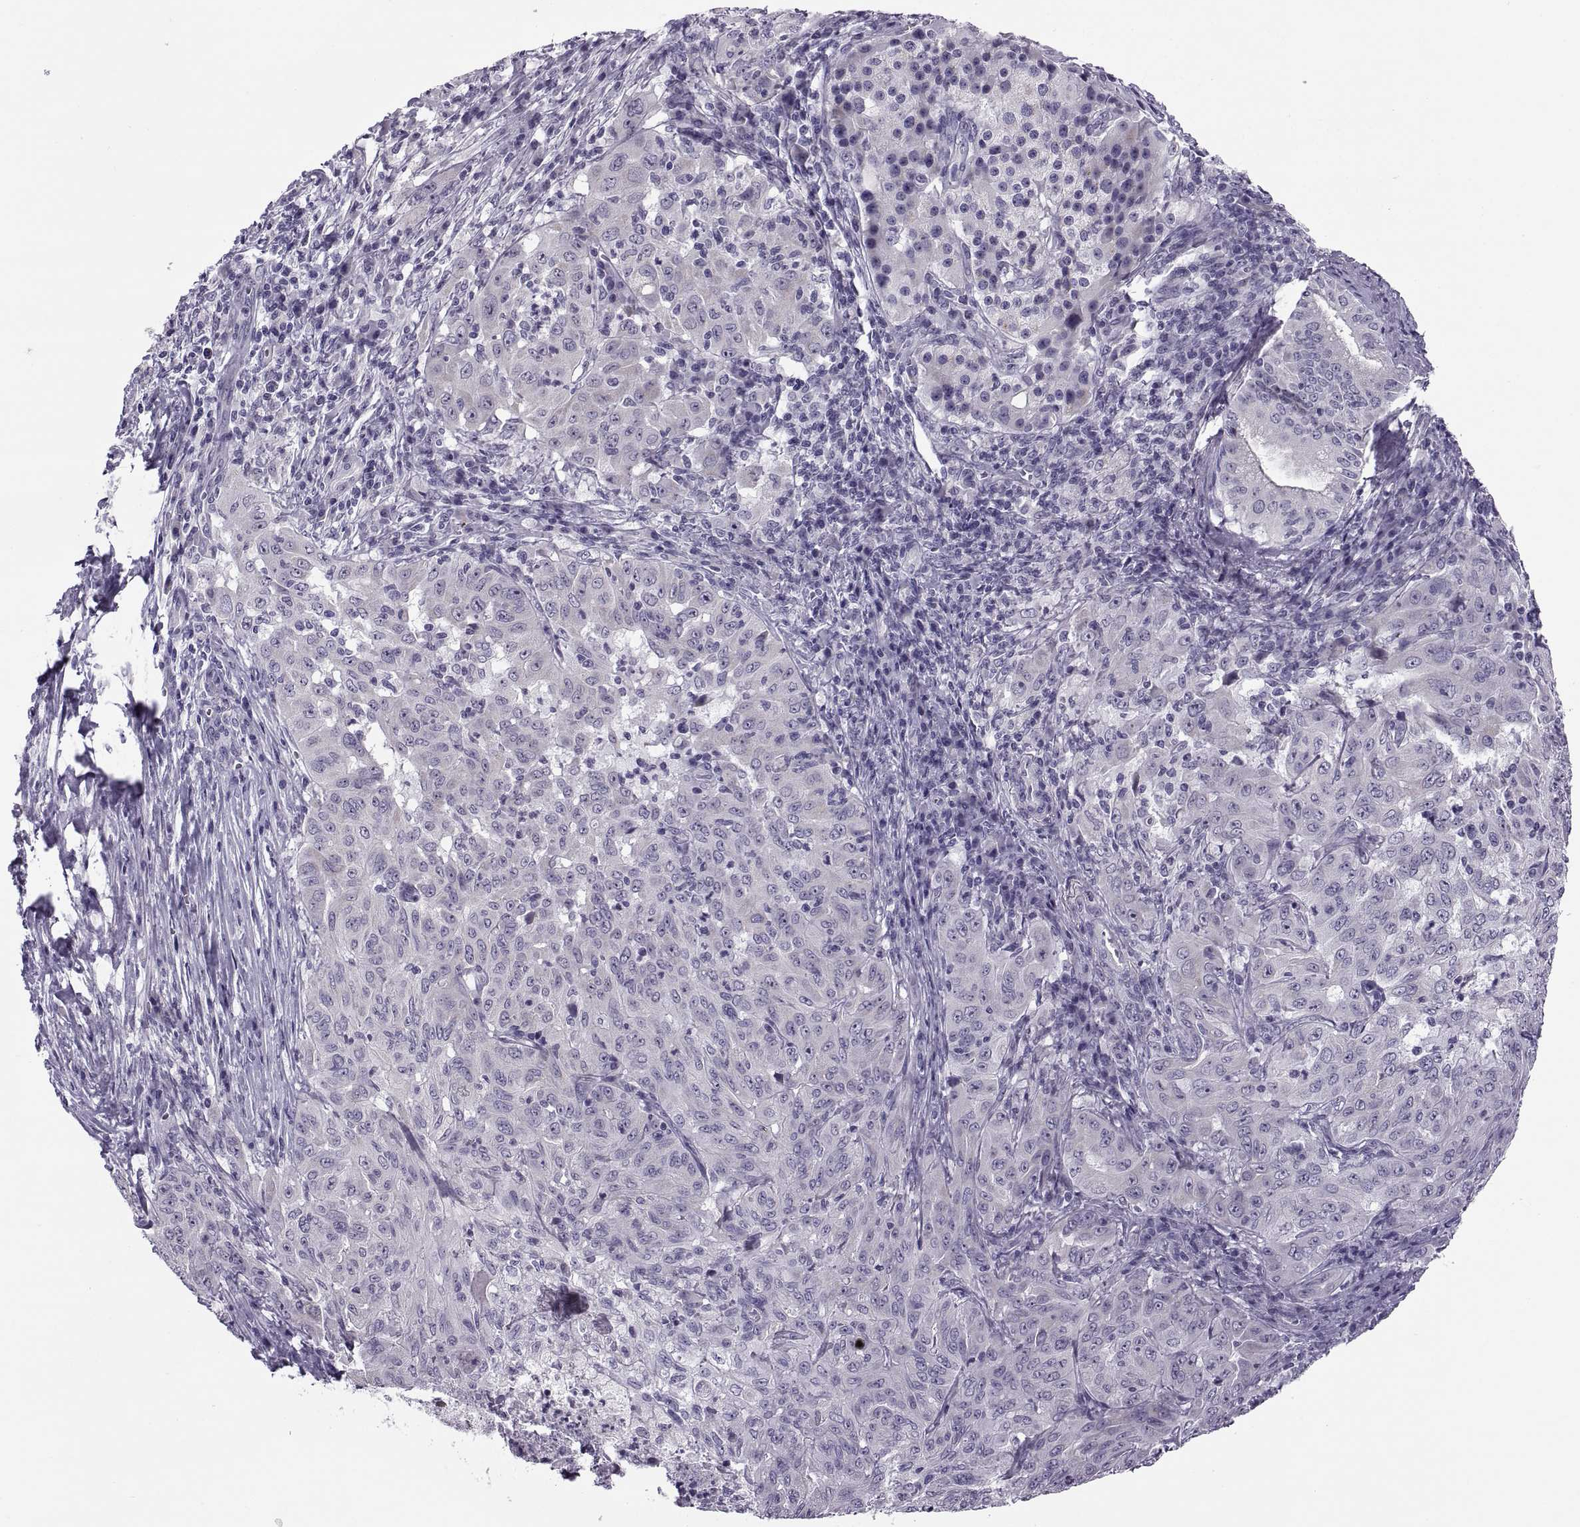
{"staining": {"intensity": "negative", "quantity": "none", "location": "none"}, "tissue": "pancreatic cancer", "cell_type": "Tumor cells", "image_type": "cancer", "snomed": [{"axis": "morphology", "description": "Adenocarcinoma, NOS"}, {"axis": "topography", "description": "Pancreas"}], "caption": "There is no significant positivity in tumor cells of pancreatic cancer.", "gene": "MAGEB1", "patient": {"sex": "male", "age": 63}}